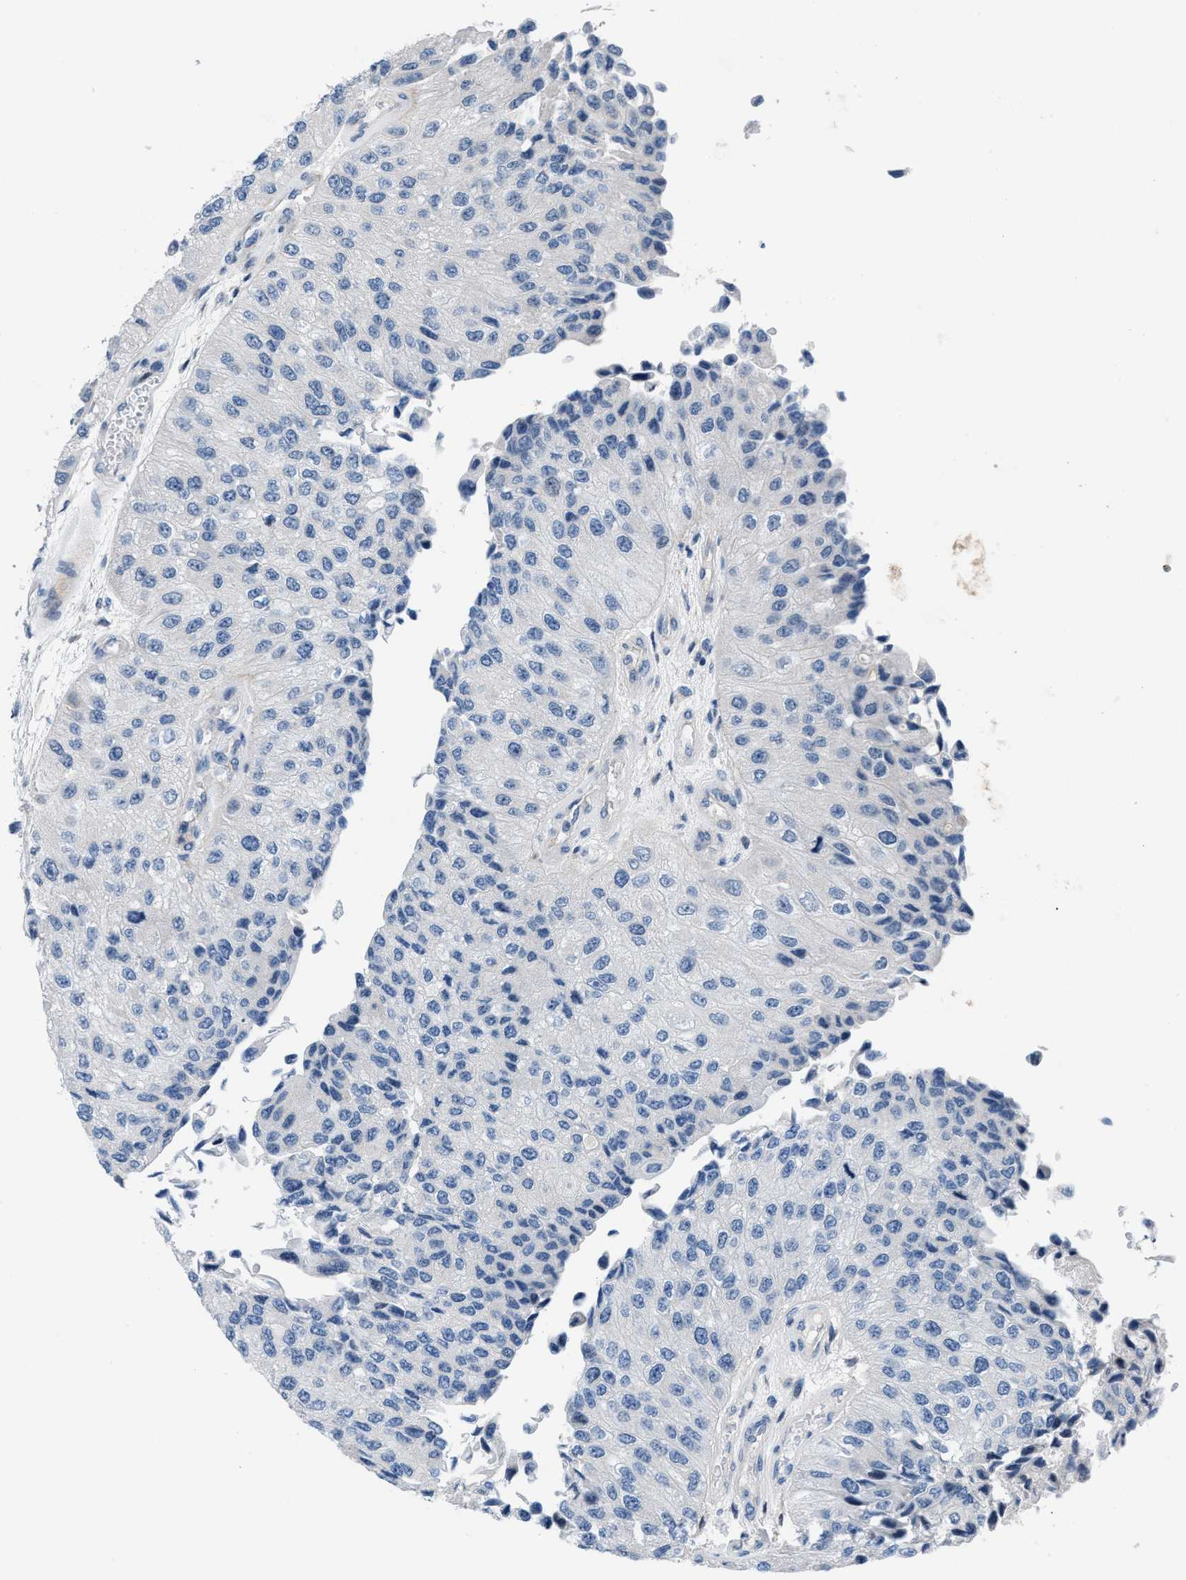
{"staining": {"intensity": "negative", "quantity": "none", "location": "none"}, "tissue": "urothelial cancer", "cell_type": "Tumor cells", "image_type": "cancer", "snomed": [{"axis": "morphology", "description": "Urothelial carcinoma, High grade"}, {"axis": "topography", "description": "Kidney"}, {"axis": "topography", "description": "Urinary bladder"}], "caption": "Histopathology image shows no protein staining in tumor cells of urothelial cancer tissue.", "gene": "FDCSP", "patient": {"sex": "male", "age": 77}}